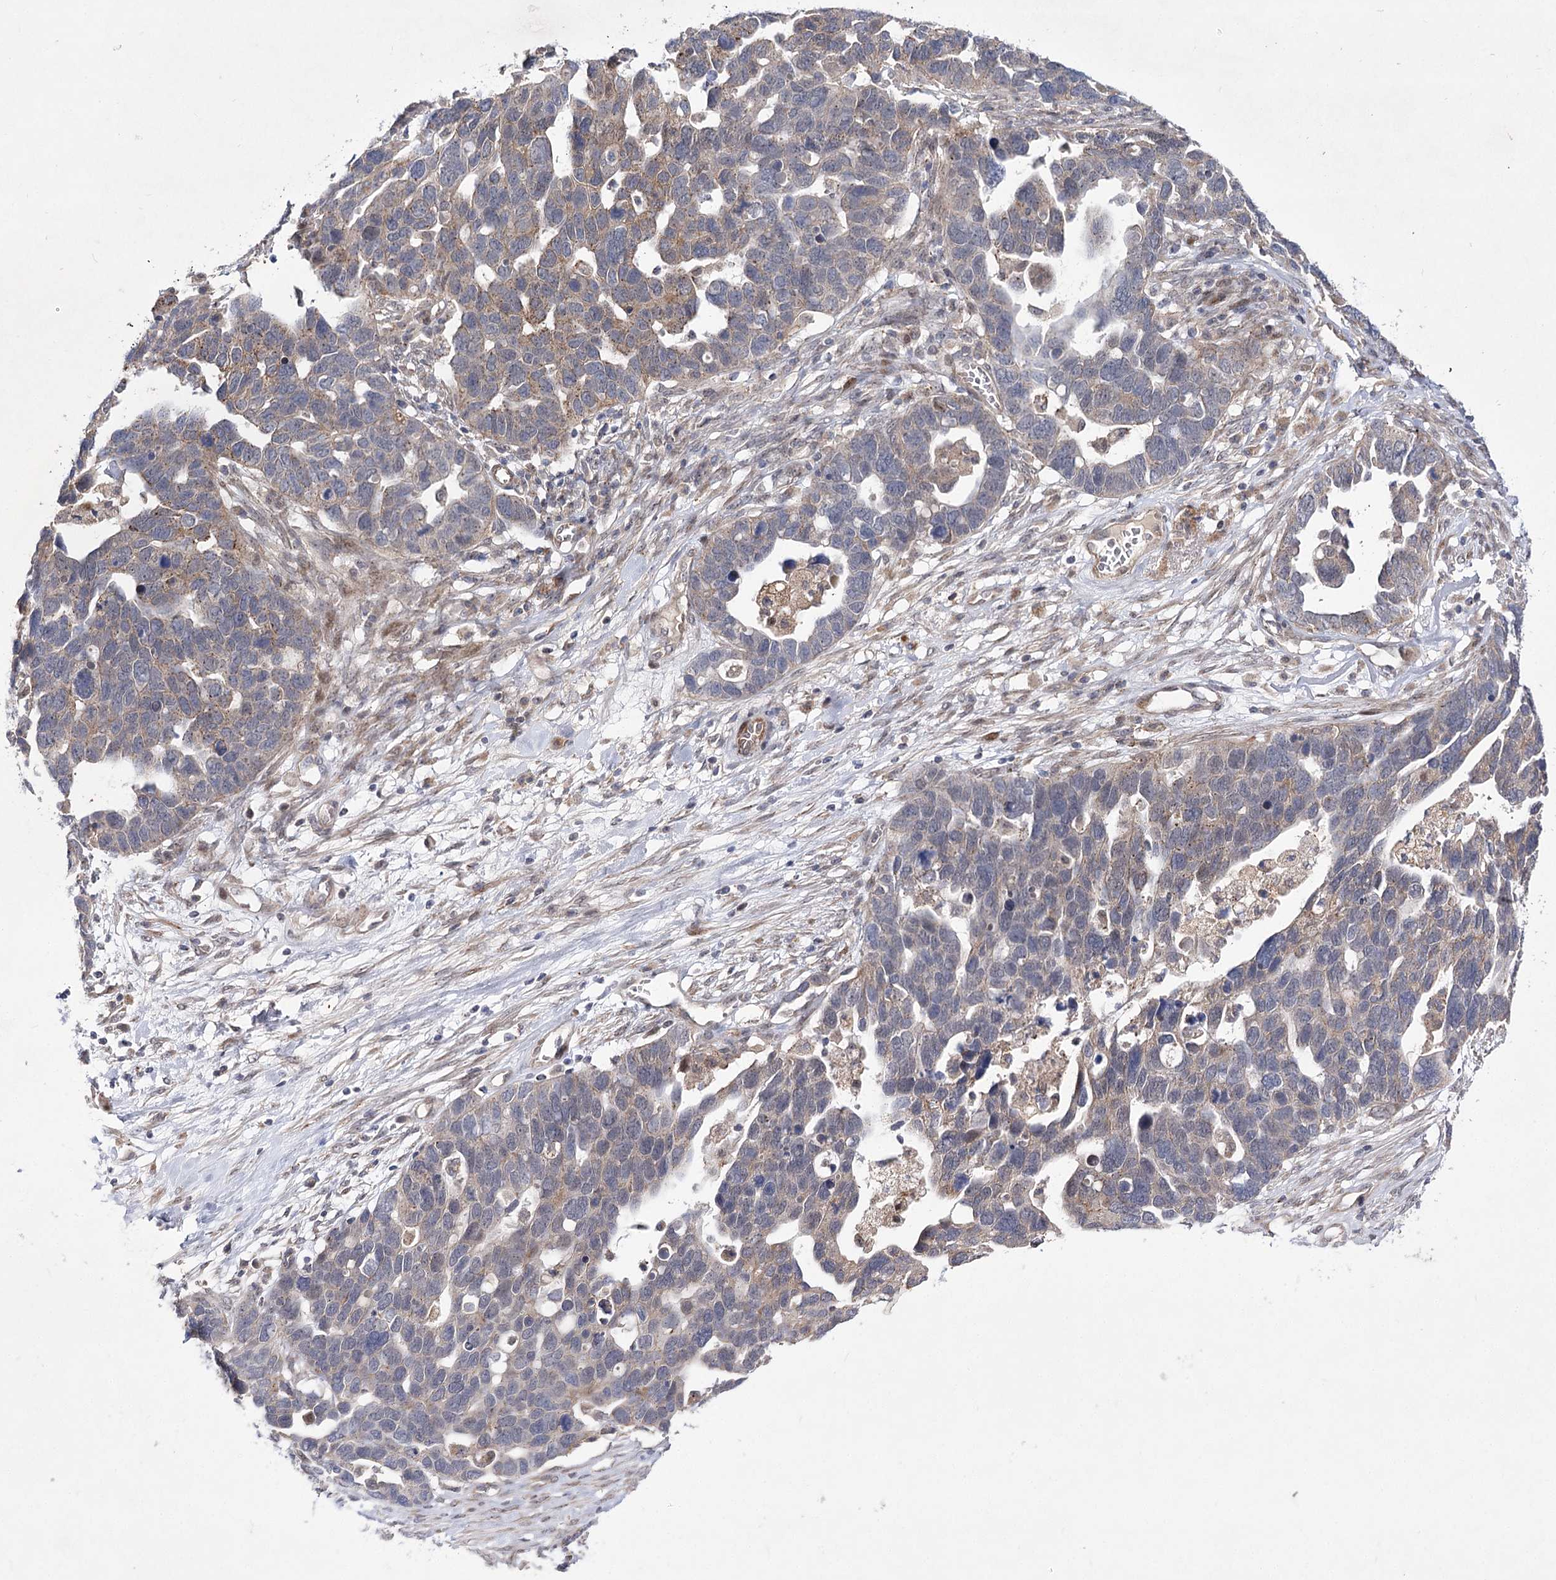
{"staining": {"intensity": "weak", "quantity": "25%-75%", "location": "cytoplasmic/membranous"}, "tissue": "ovarian cancer", "cell_type": "Tumor cells", "image_type": "cancer", "snomed": [{"axis": "morphology", "description": "Cystadenocarcinoma, serous, NOS"}, {"axis": "topography", "description": "Ovary"}], "caption": "The image displays immunohistochemical staining of ovarian cancer (serous cystadenocarcinoma). There is weak cytoplasmic/membranous positivity is present in approximately 25%-75% of tumor cells. Immunohistochemistry (ihc) stains the protein of interest in brown and the nuclei are stained blue.", "gene": "ARHGAP32", "patient": {"sex": "female", "age": 54}}